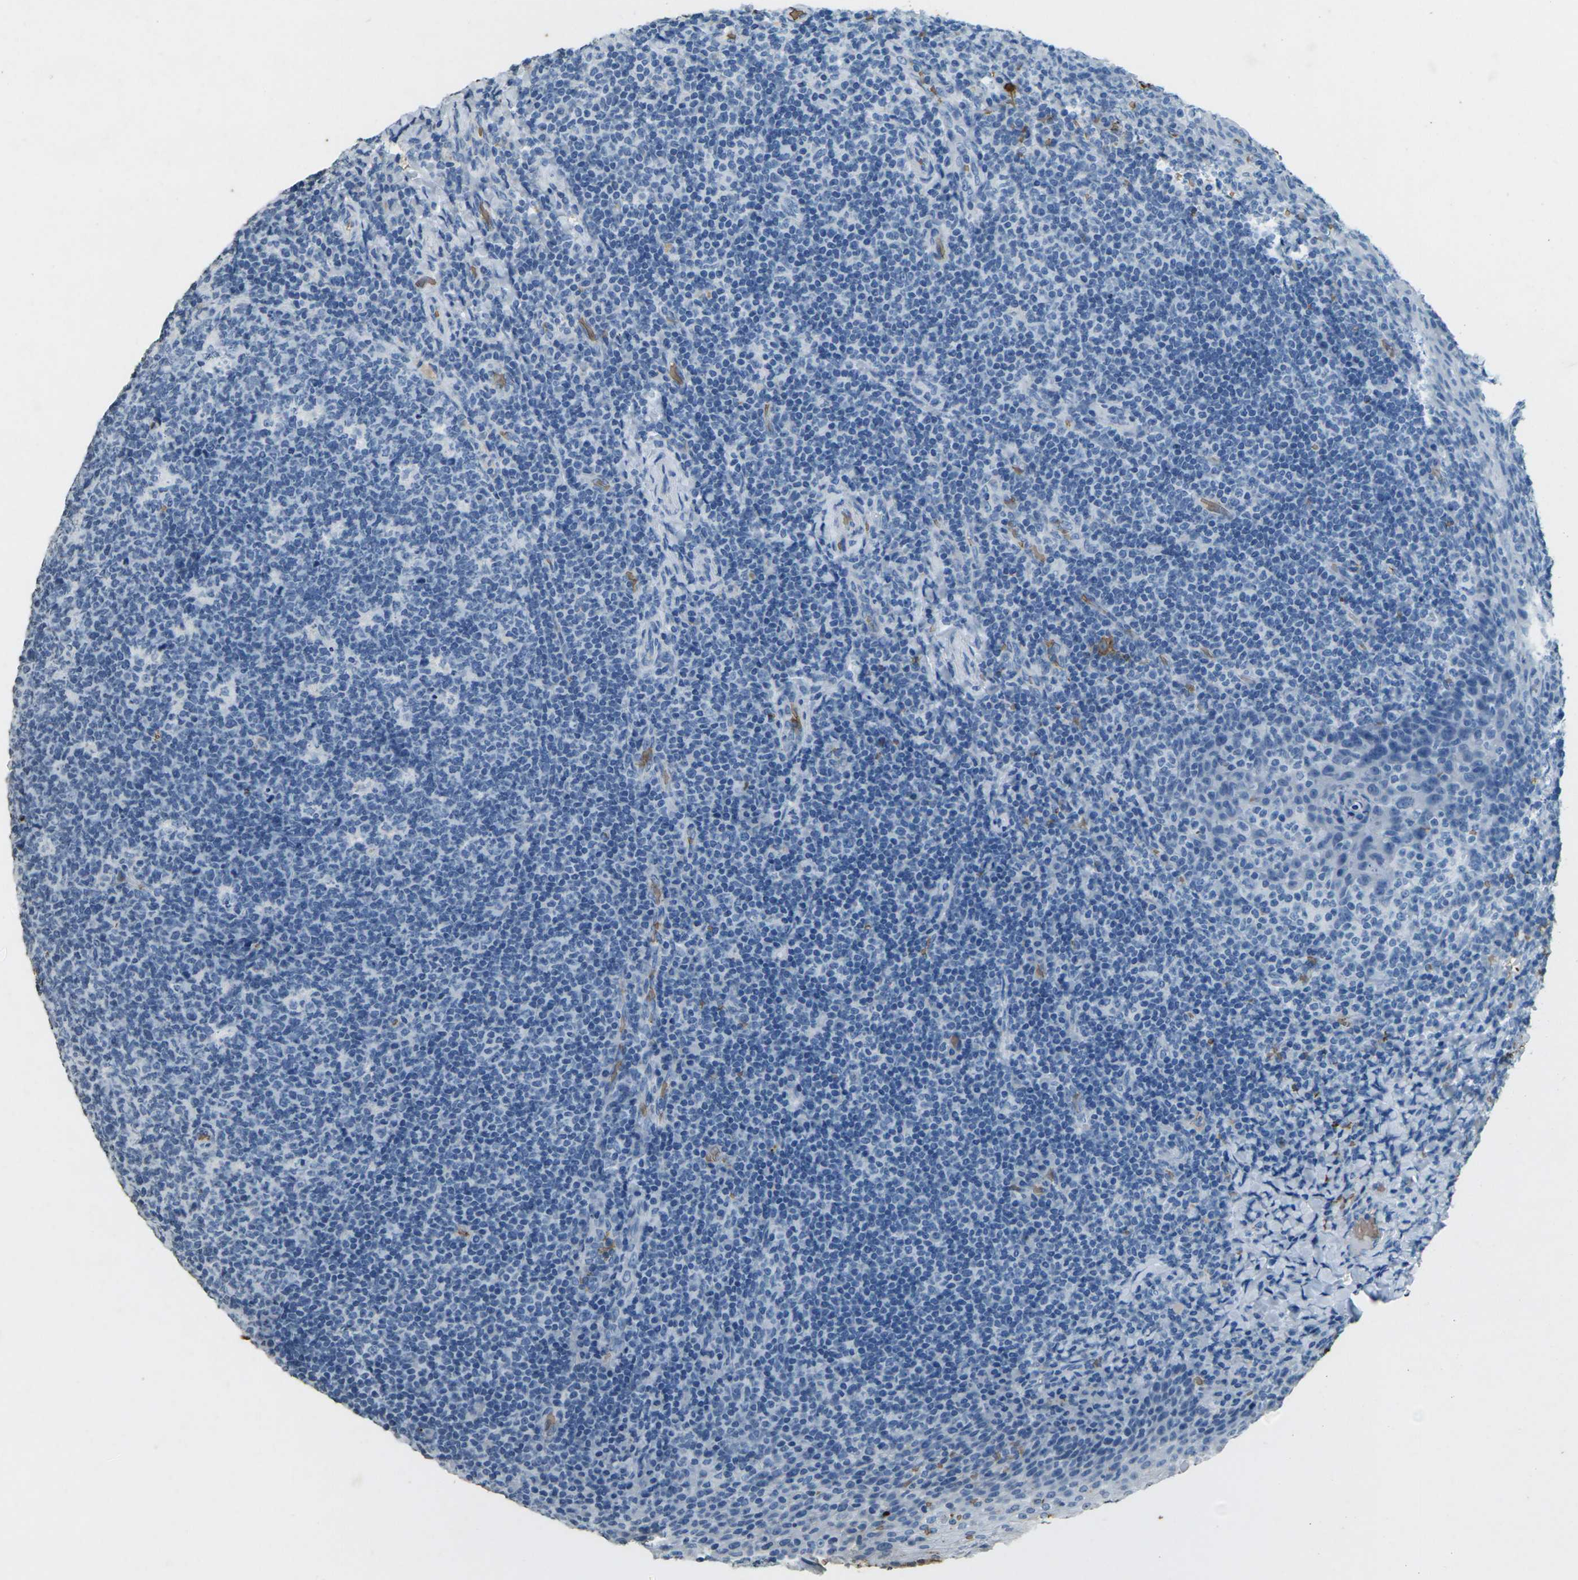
{"staining": {"intensity": "negative", "quantity": "none", "location": "none"}, "tissue": "tonsil", "cell_type": "Germinal center cells", "image_type": "normal", "snomed": [{"axis": "morphology", "description": "Normal tissue, NOS"}, {"axis": "topography", "description": "Tonsil"}], "caption": "A micrograph of human tonsil is negative for staining in germinal center cells. (DAB immunohistochemistry (IHC) visualized using brightfield microscopy, high magnification).", "gene": "HBB", "patient": {"sex": "male", "age": 17}}